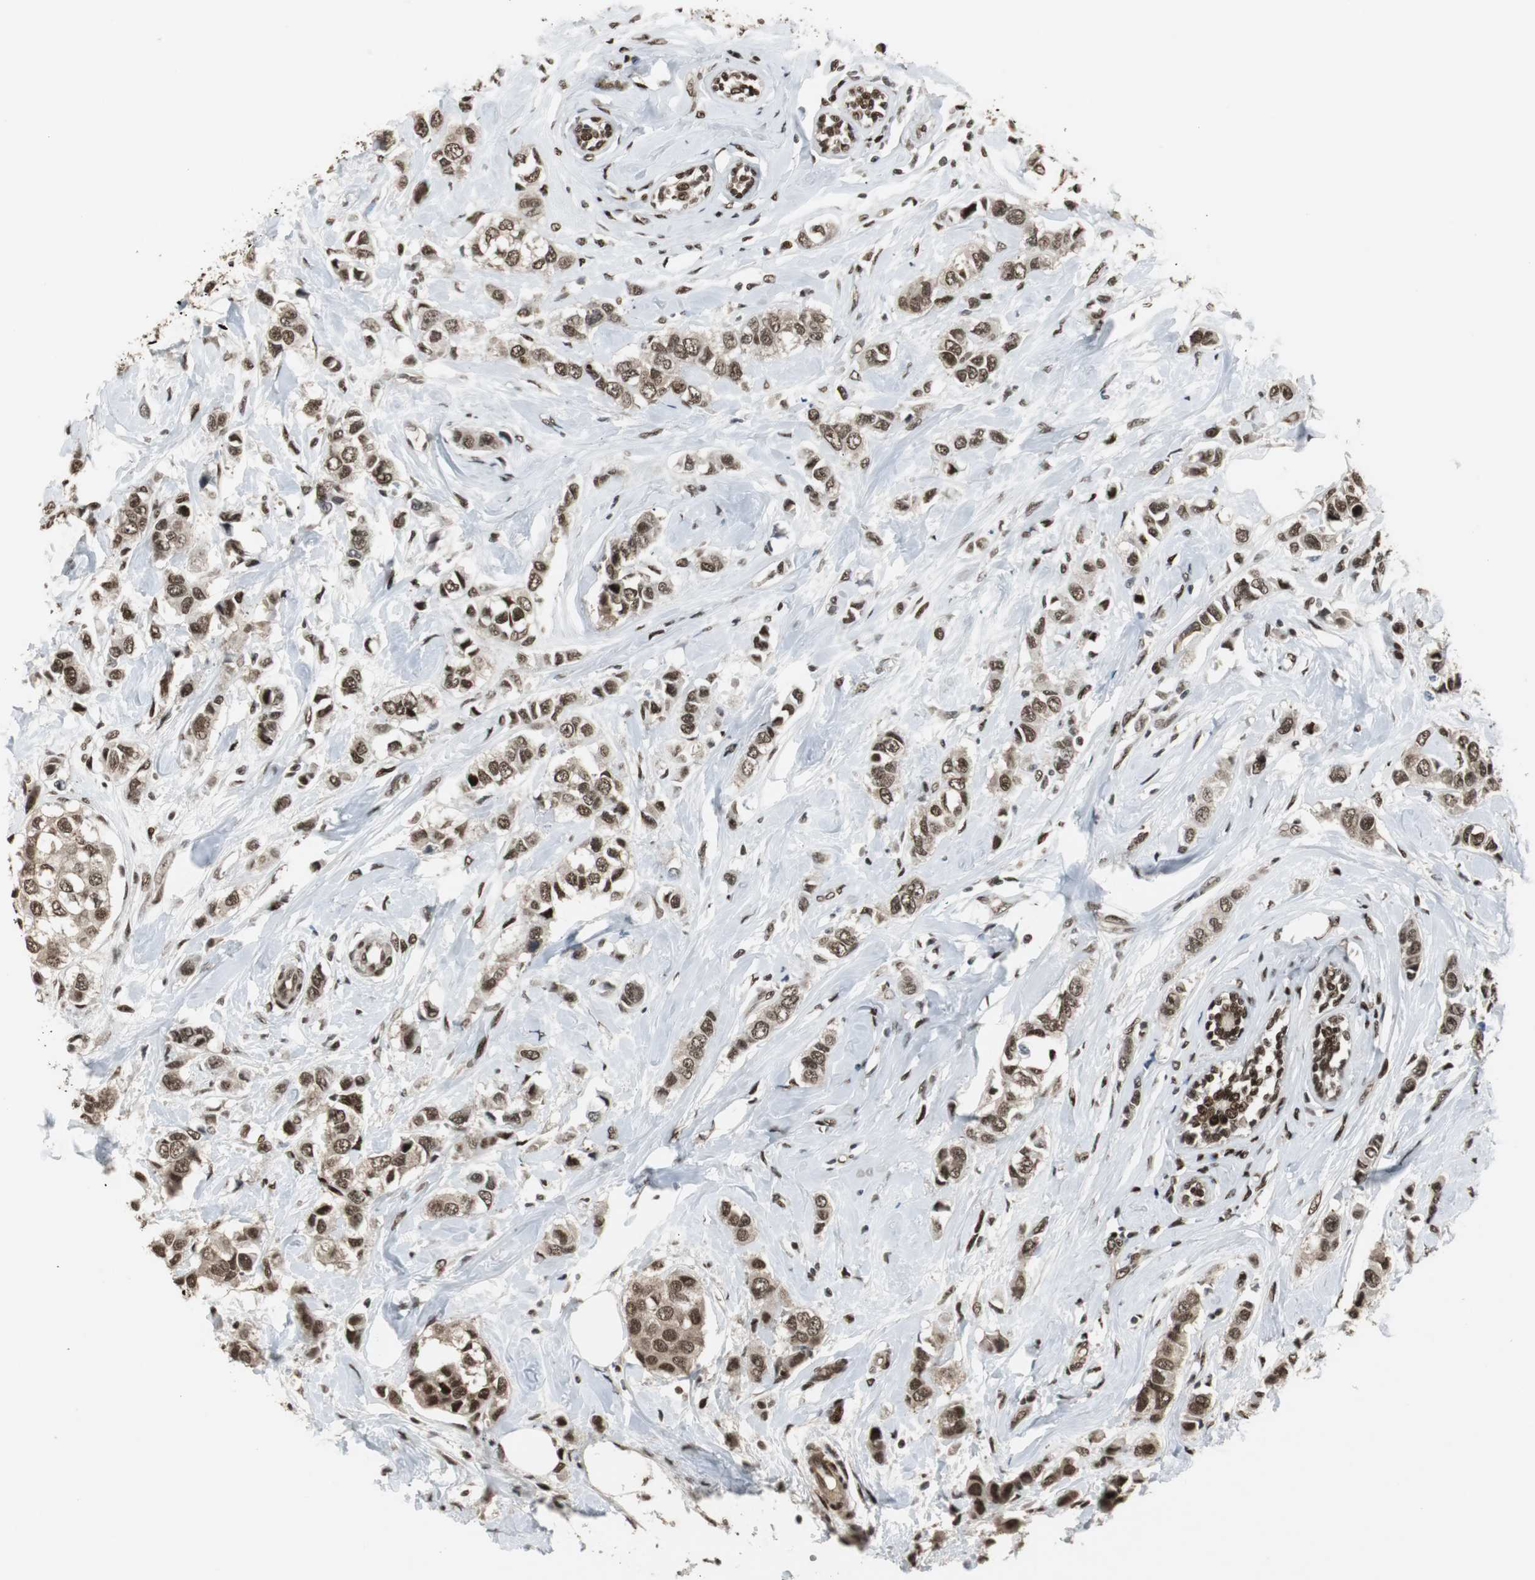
{"staining": {"intensity": "moderate", "quantity": ">75%", "location": "cytoplasmic/membranous,nuclear"}, "tissue": "breast cancer", "cell_type": "Tumor cells", "image_type": "cancer", "snomed": [{"axis": "morphology", "description": "Duct carcinoma"}, {"axis": "topography", "description": "Breast"}], "caption": "Human intraductal carcinoma (breast) stained with a brown dye exhibits moderate cytoplasmic/membranous and nuclear positive expression in about >75% of tumor cells.", "gene": "TAF5", "patient": {"sex": "female", "age": 50}}